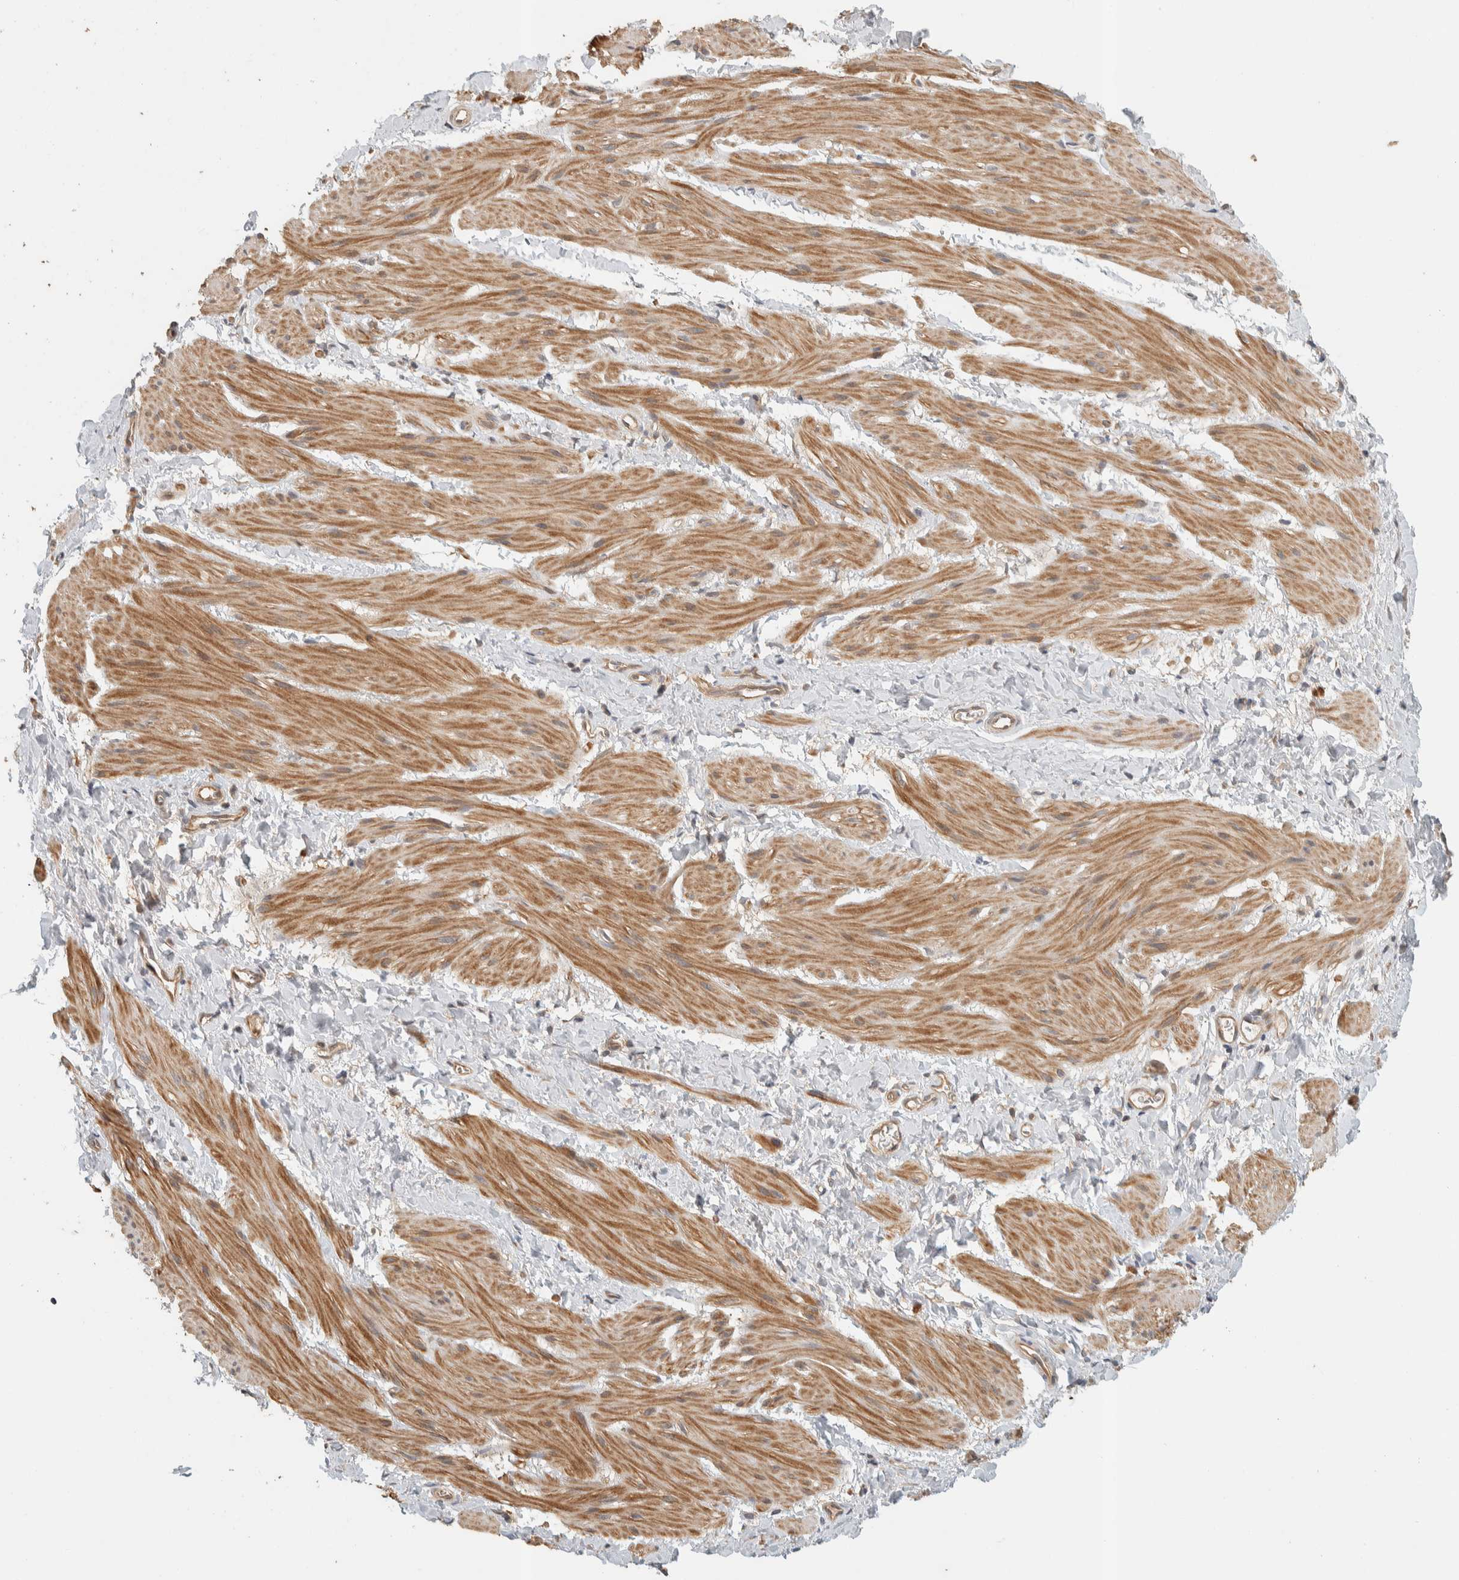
{"staining": {"intensity": "moderate", "quantity": "25%-75%", "location": "cytoplasmic/membranous"}, "tissue": "smooth muscle", "cell_type": "Smooth muscle cells", "image_type": "normal", "snomed": [{"axis": "morphology", "description": "Normal tissue, NOS"}, {"axis": "topography", "description": "Smooth muscle"}], "caption": "A brown stain highlights moderate cytoplasmic/membranous positivity of a protein in smooth muscle cells of normal human smooth muscle. (brown staining indicates protein expression, while blue staining denotes nuclei).", "gene": "ADSS2", "patient": {"sex": "male", "age": 16}}